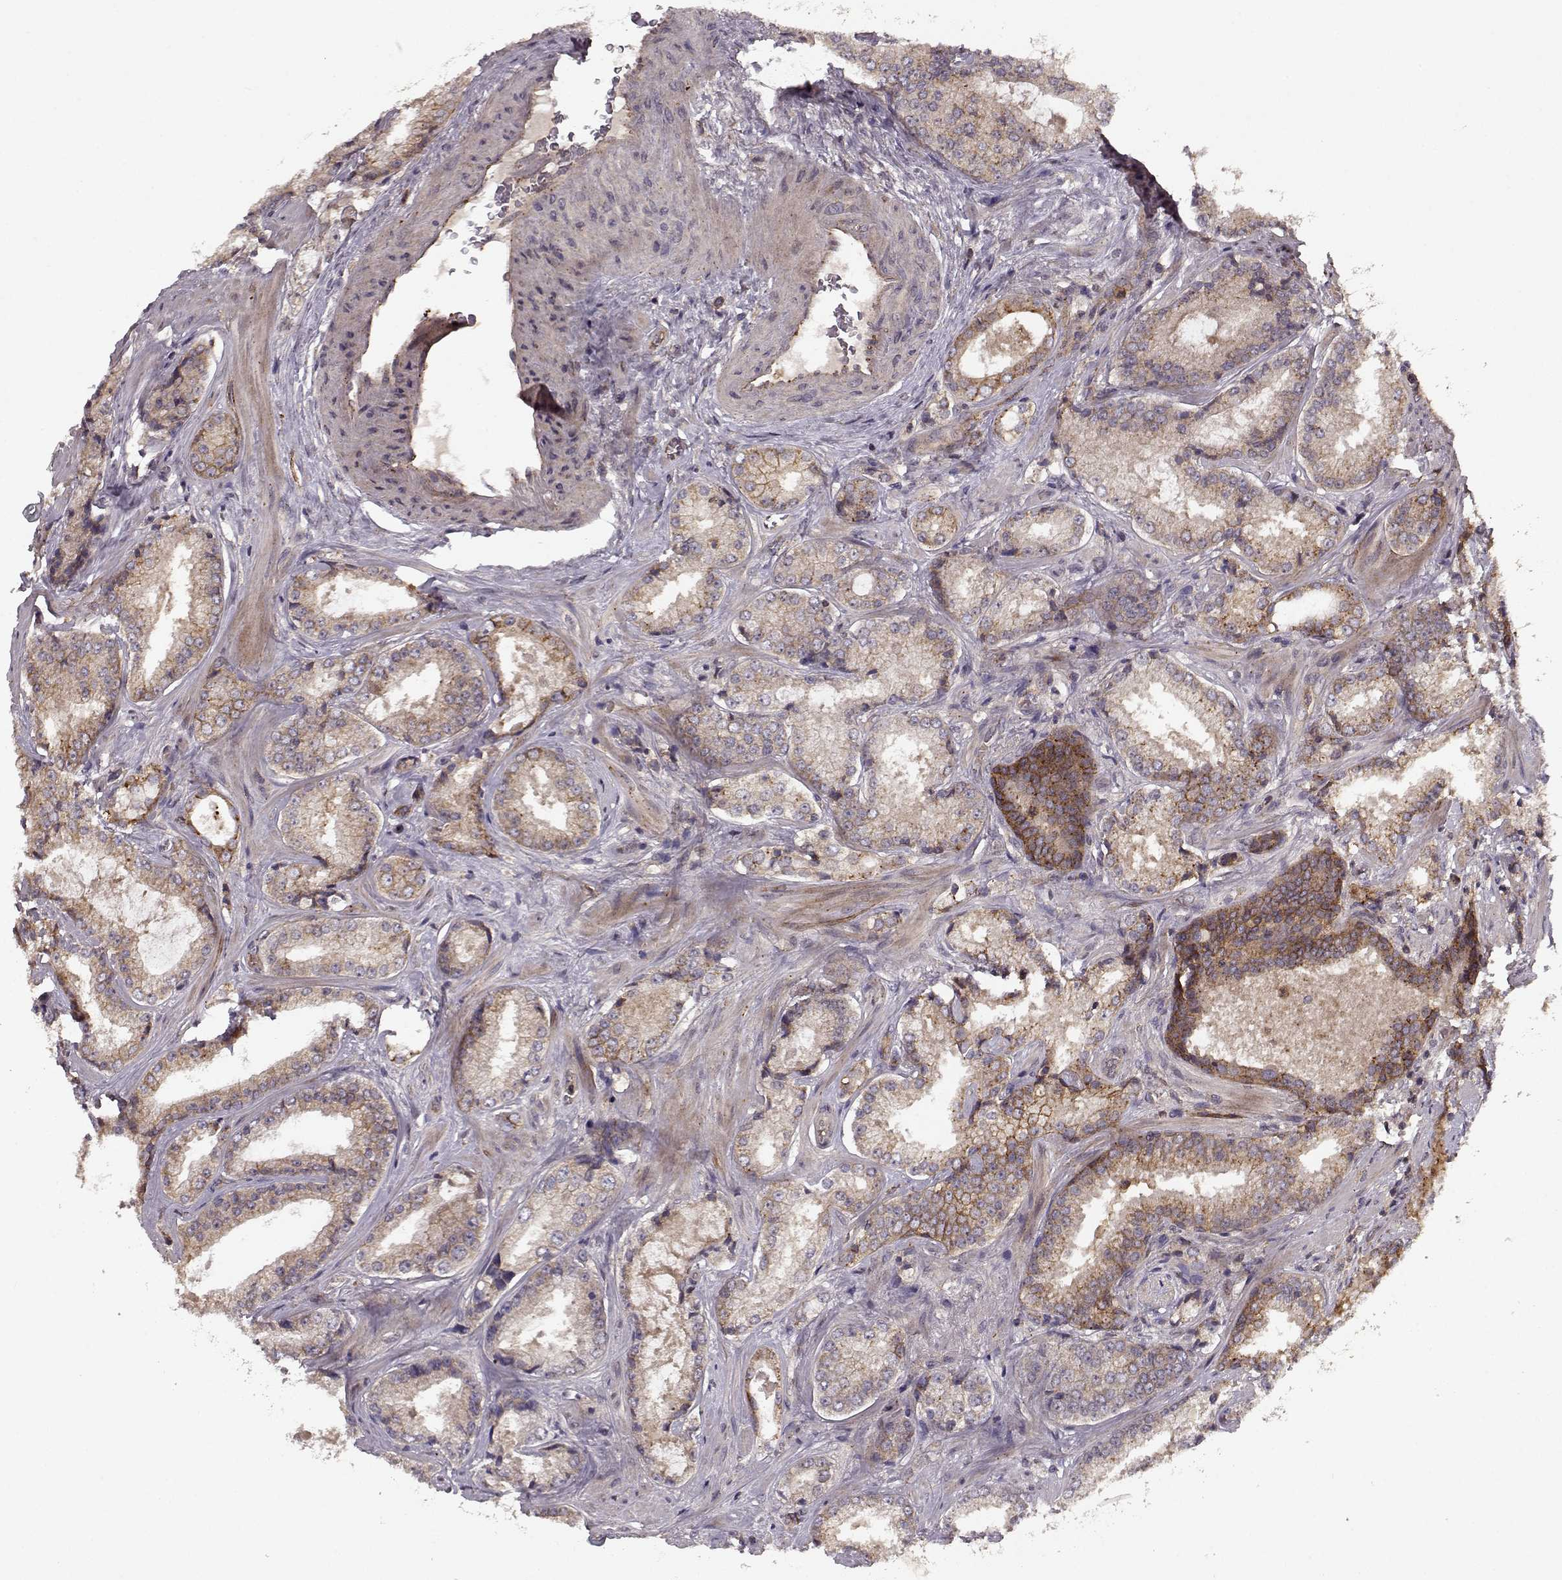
{"staining": {"intensity": "moderate", "quantity": ">75%", "location": "cytoplasmic/membranous"}, "tissue": "prostate cancer", "cell_type": "Tumor cells", "image_type": "cancer", "snomed": [{"axis": "morphology", "description": "Adenocarcinoma, Low grade"}, {"axis": "topography", "description": "Prostate"}], "caption": "IHC of prostate cancer reveals medium levels of moderate cytoplasmic/membranous positivity in about >75% of tumor cells.", "gene": "IFRD2", "patient": {"sex": "male", "age": 56}}